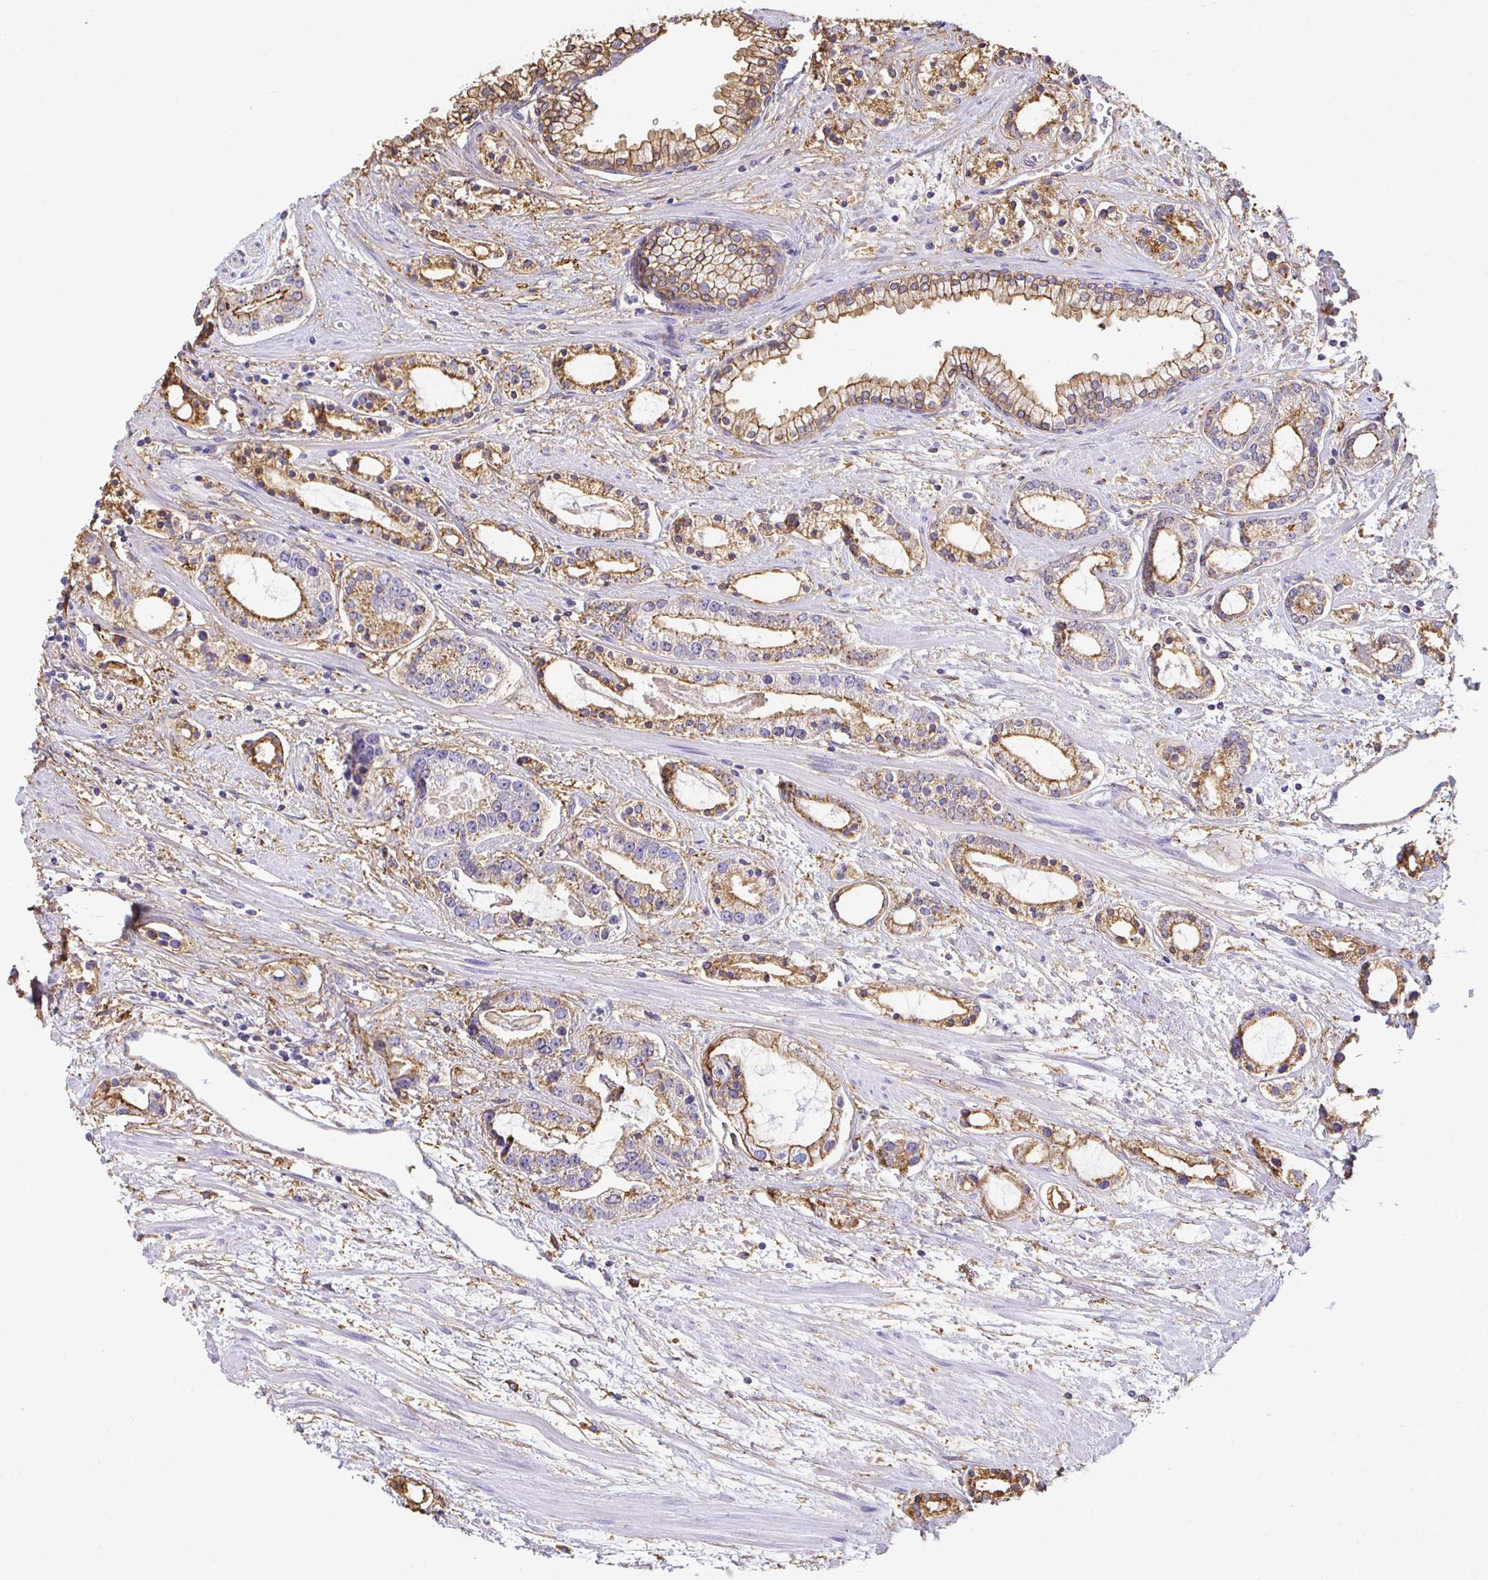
{"staining": {"intensity": "moderate", "quantity": "25%-75%", "location": "cytoplasmic/membranous"}, "tissue": "prostate cancer", "cell_type": "Tumor cells", "image_type": "cancer", "snomed": [{"axis": "morphology", "description": "Adenocarcinoma, Medium grade"}, {"axis": "topography", "description": "Prostate"}], "caption": "Moderate cytoplasmic/membranous staining is identified in approximately 25%-75% of tumor cells in adenocarcinoma (medium-grade) (prostate).", "gene": "TAS1R3", "patient": {"sex": "male", "age": 57}}